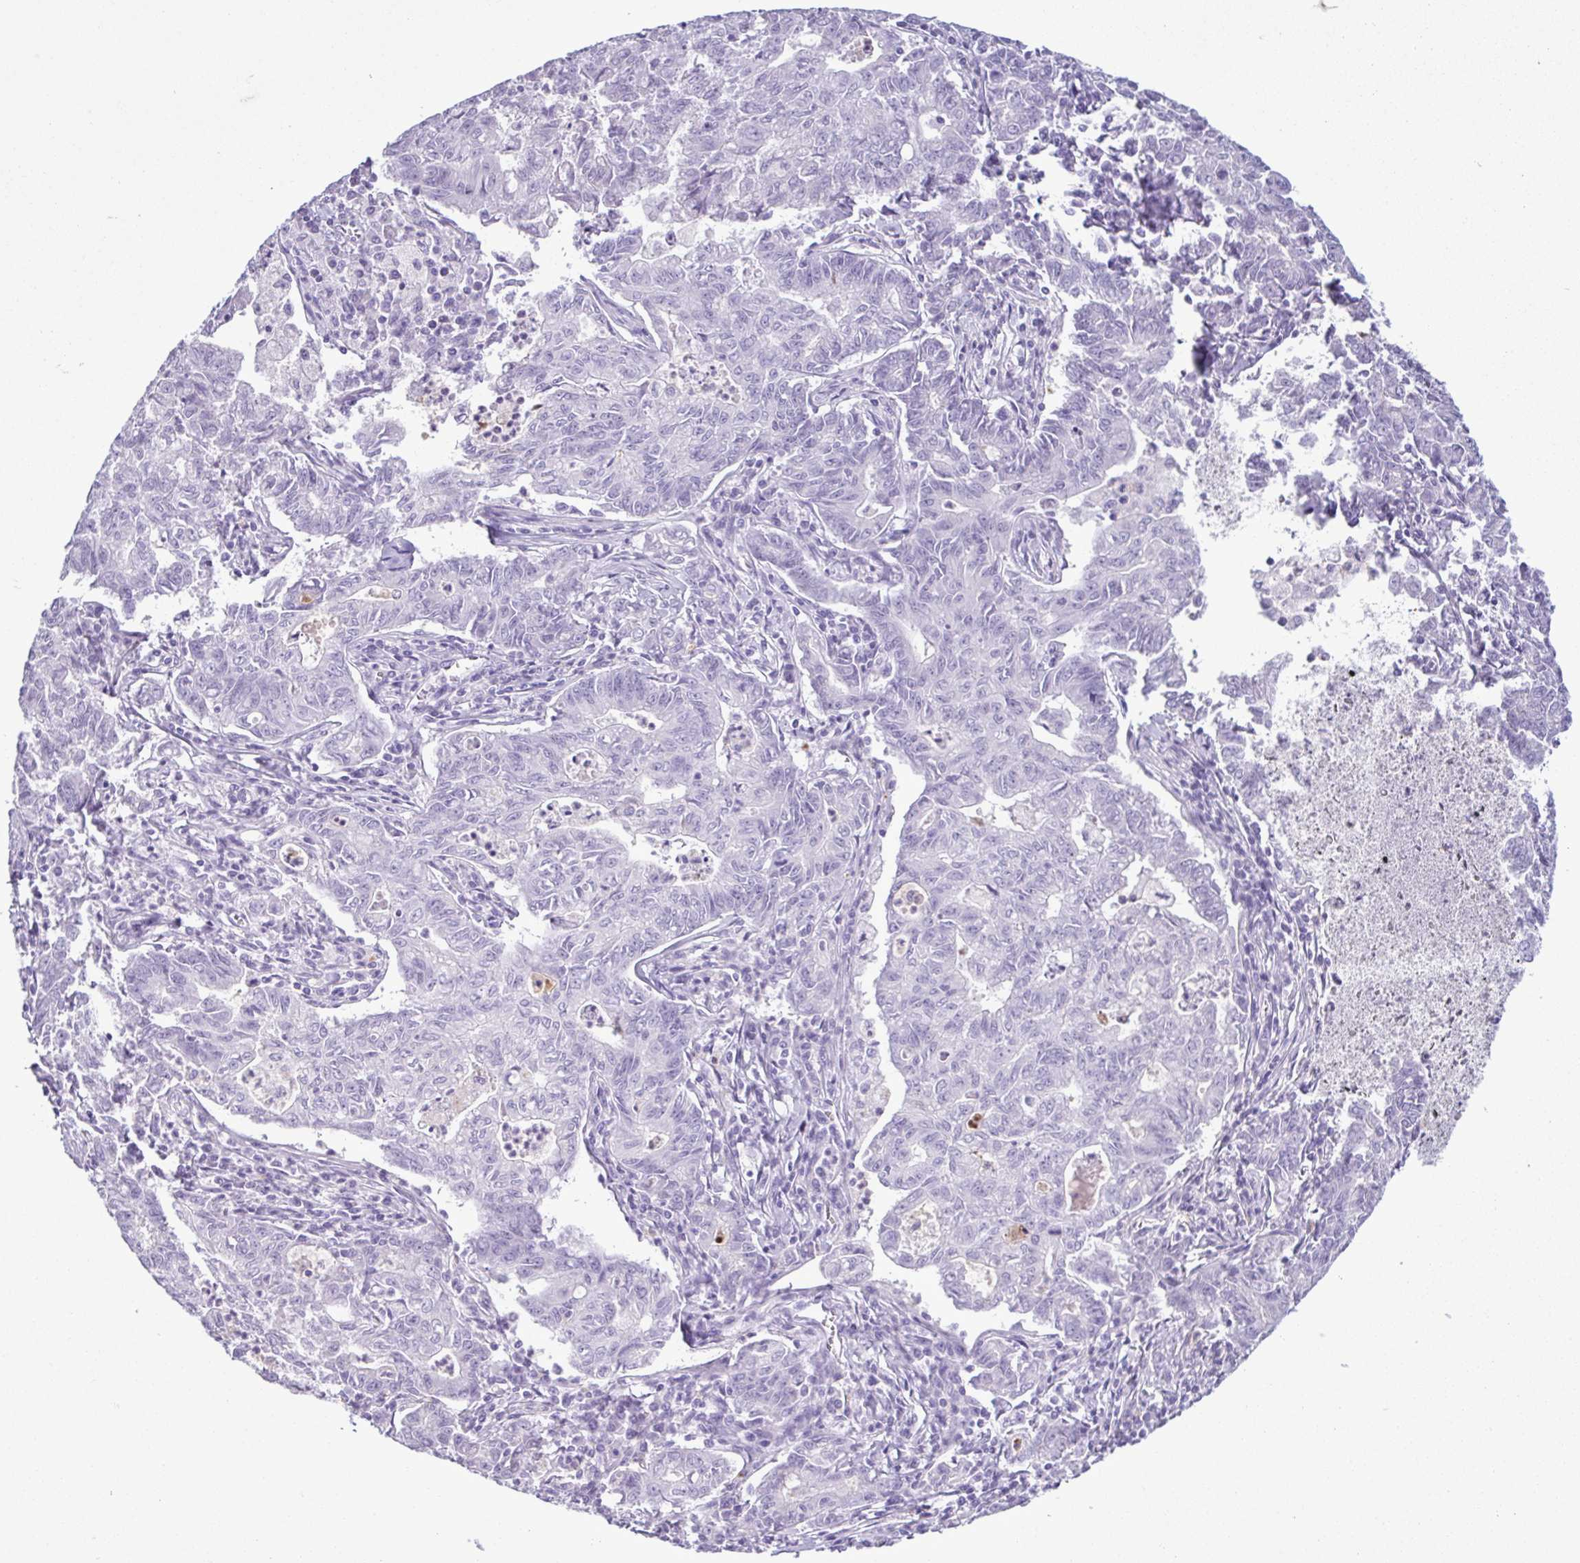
{"staining": {"intensity": "negative", "quantity": "none", "location": "none"}, "tissue": "stomach cancer", "cell_type": "Tumor cells", "image_type": "cancer", "snomed": [{"axis": "morphology", "description": "Adenocarcinoma, NOS"}, {"axis": "topography", "description": "Stomach, upper"}], "caption": "DAB (3,3'-diaminobenzidine) immunohistochemical staining of human adenocarcinoma (stomach) demonstrates no significant staining in tumor cells.", "gene": "LTF", "patient": {"sex": "female", "age": 79}}